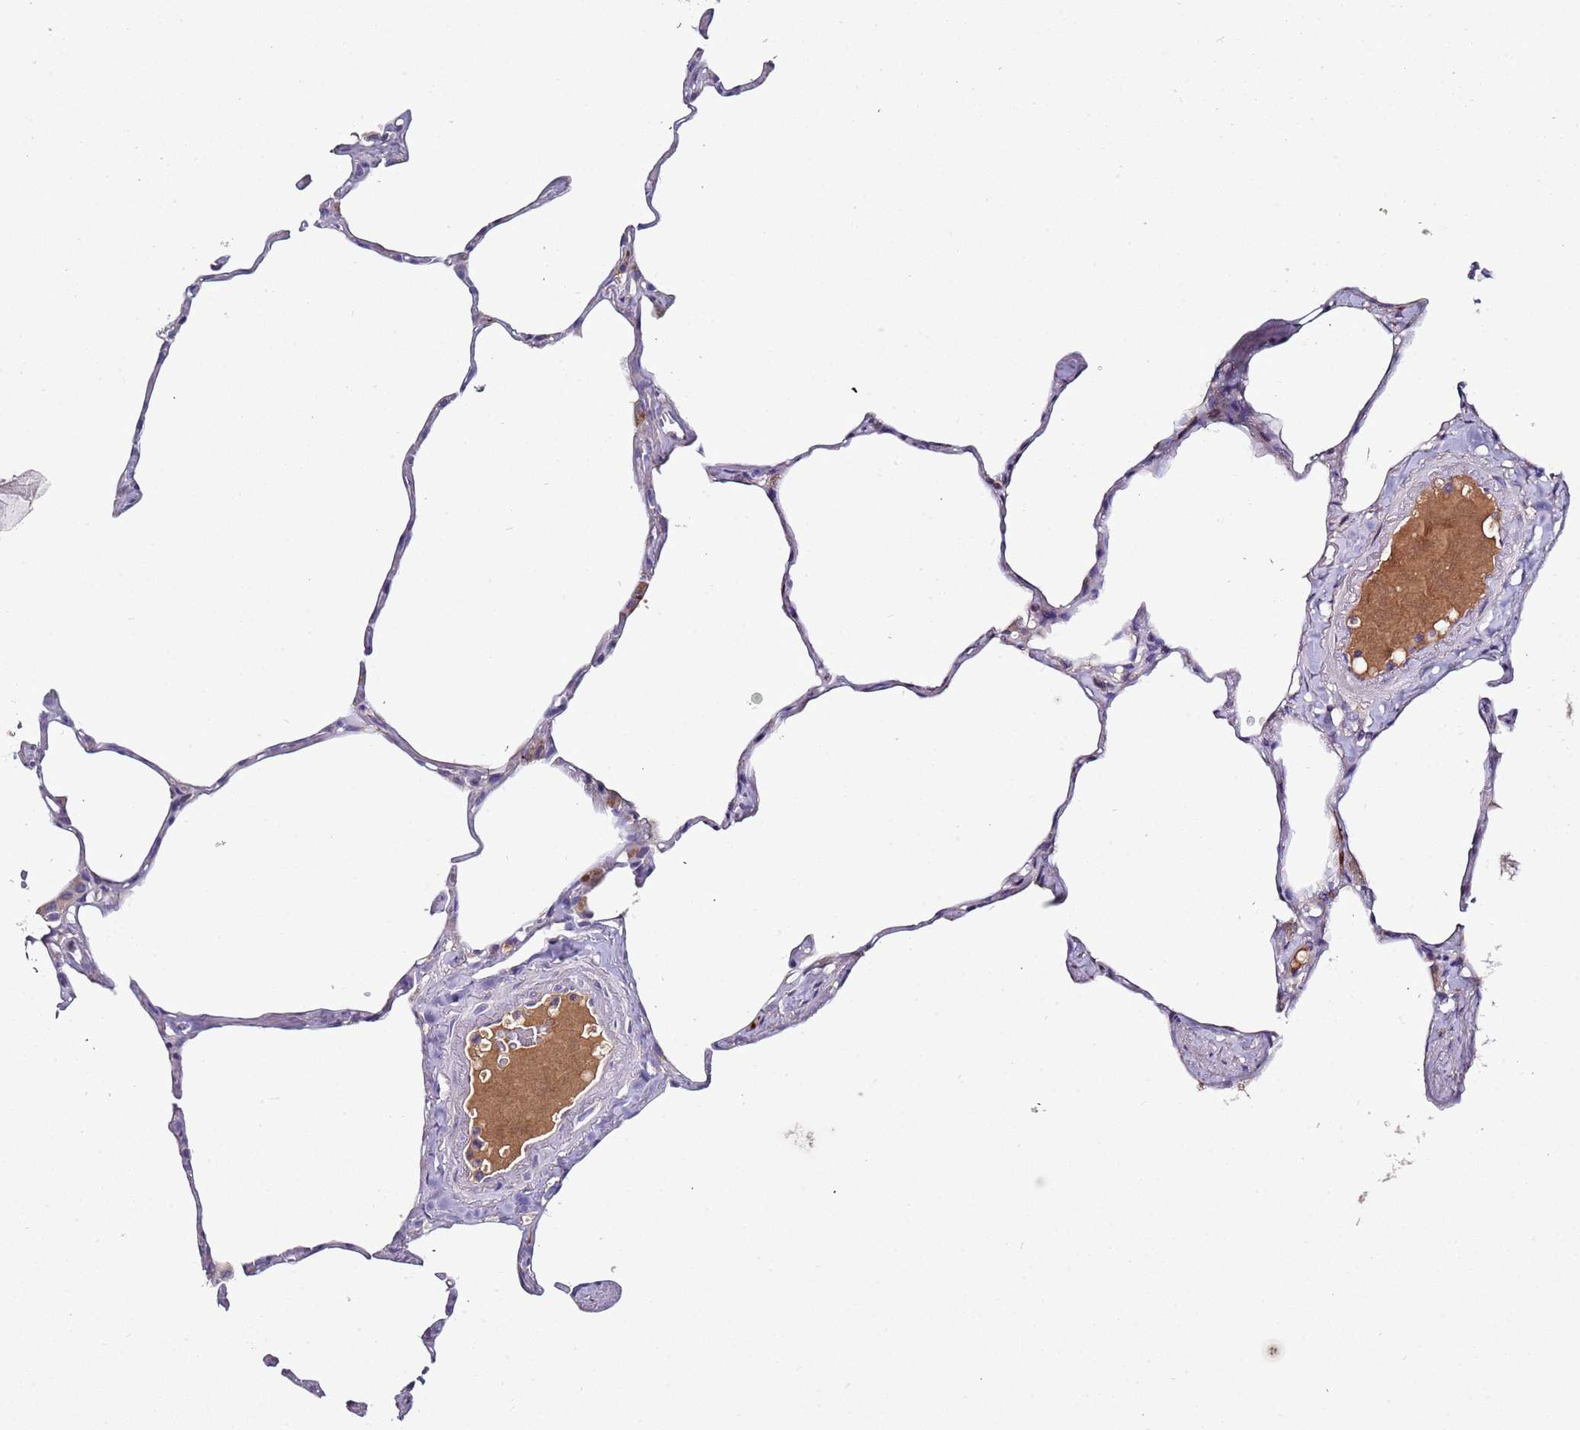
{"staining": {"intensity": "negative", "quantity": "none", "location": "none"}, "tissue": "lung", "cell_type": "Alveolar cells", "image_type": "normal", "snomed": [{"axis": "morphology", "description": "Normal tissue, NOS"}, {"axis": "topography", "description": "Lung"}], "caption": "Lung was stained to show a protein in brown. There is no significant positivity in alveolar cells.", "gene": "FAM20A", "patient": {"sex": "male", "age": 65}}